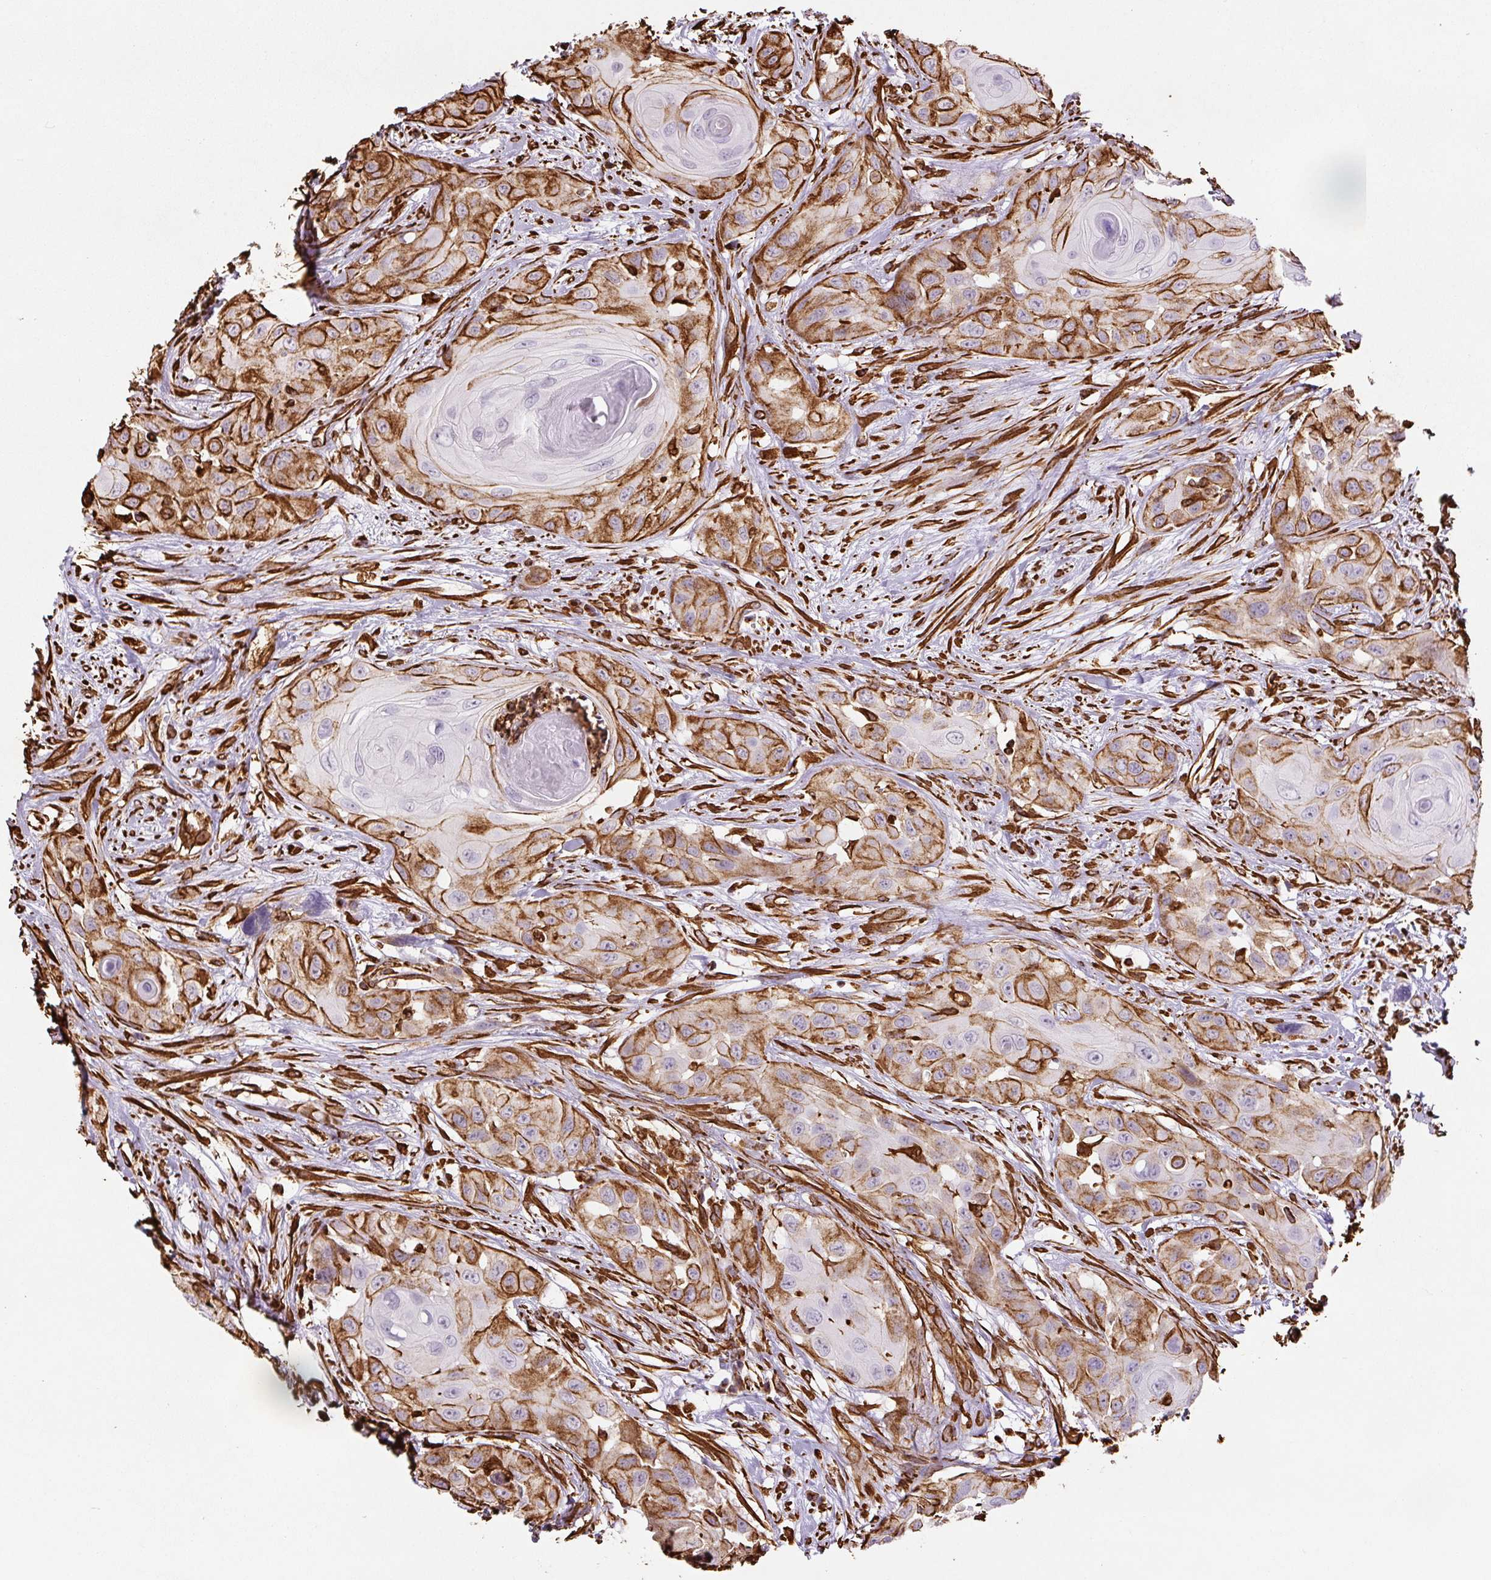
{"staining": {"intensity": "moderate", "quantity": "25%-75%", "location": "cytoplasmic/membranous"}, "tissue": "head and neck cancer", "cell_type": "Tumor cells", "image_type": "cancer", "snomed": [{"axis": "morphology", "description": "Squamous cell carcinoma, NOS"}, {"axis": "topography", "description": "Head-Neck"}], "caption": "About 25%-75% of tumor cells in human head and neck cancer exhibit moderate cytoplasmic/membranous protein staining as visualized by brown immunohistochemical staining.", "gene": "VIM", "patient": {"sex": "male", "age": 83}}